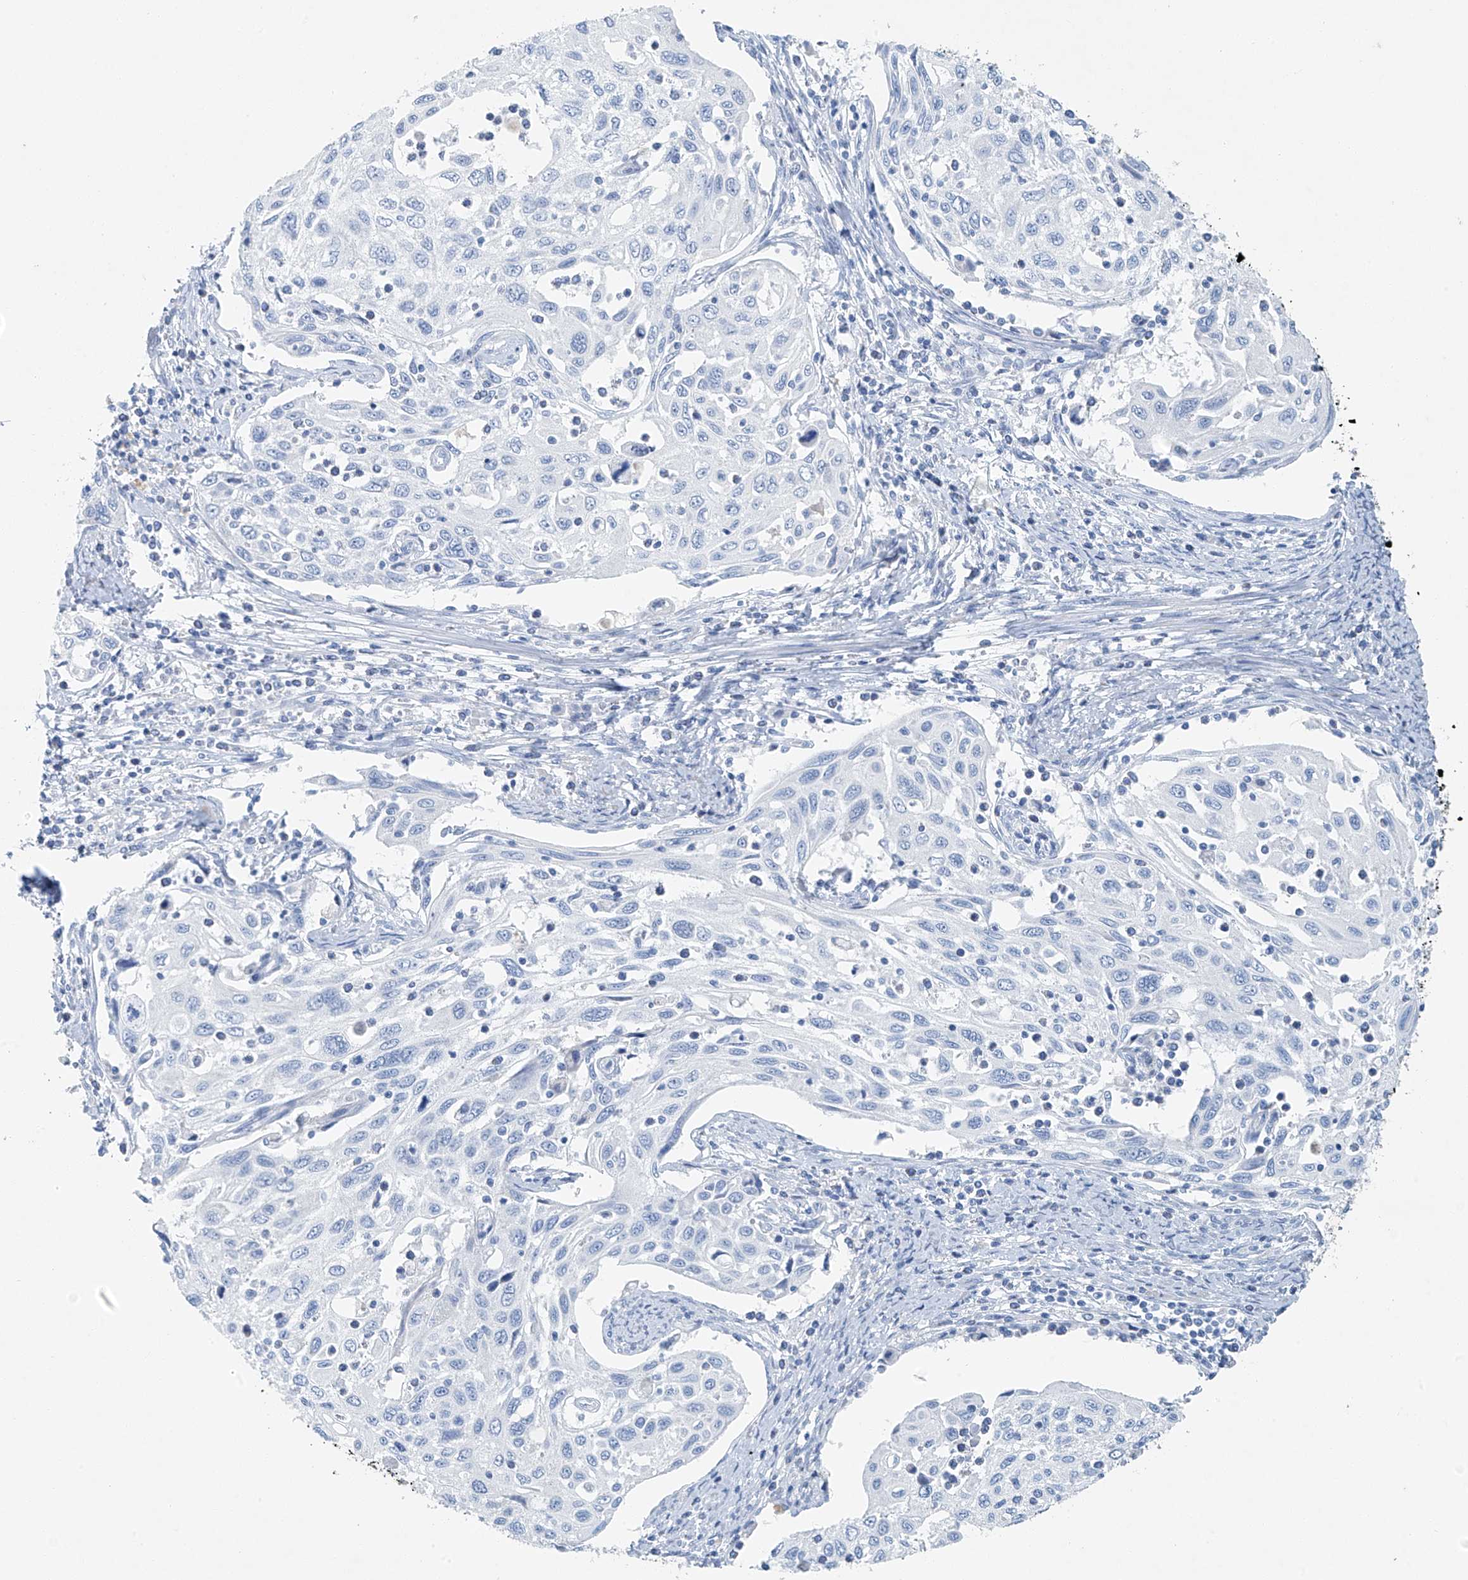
{"staining": {"intensity": "negative", "quantity": "none", "location": "none"}, "tissue": "cervical cancer", "cell_type": "Tumor cells", "image_type": "cancer", "snomed": [{"axis": "morphology", "description": "Squamous cell carcinoma, NOS"}, {"axis": "topography", "description": "Cervix"}], "caption": "The image exhibits no staining of tumor cells in cervical squamous cell carcinoma.", "gene": "C1orf87", "patient": {"sex": "female", "age": 70}}